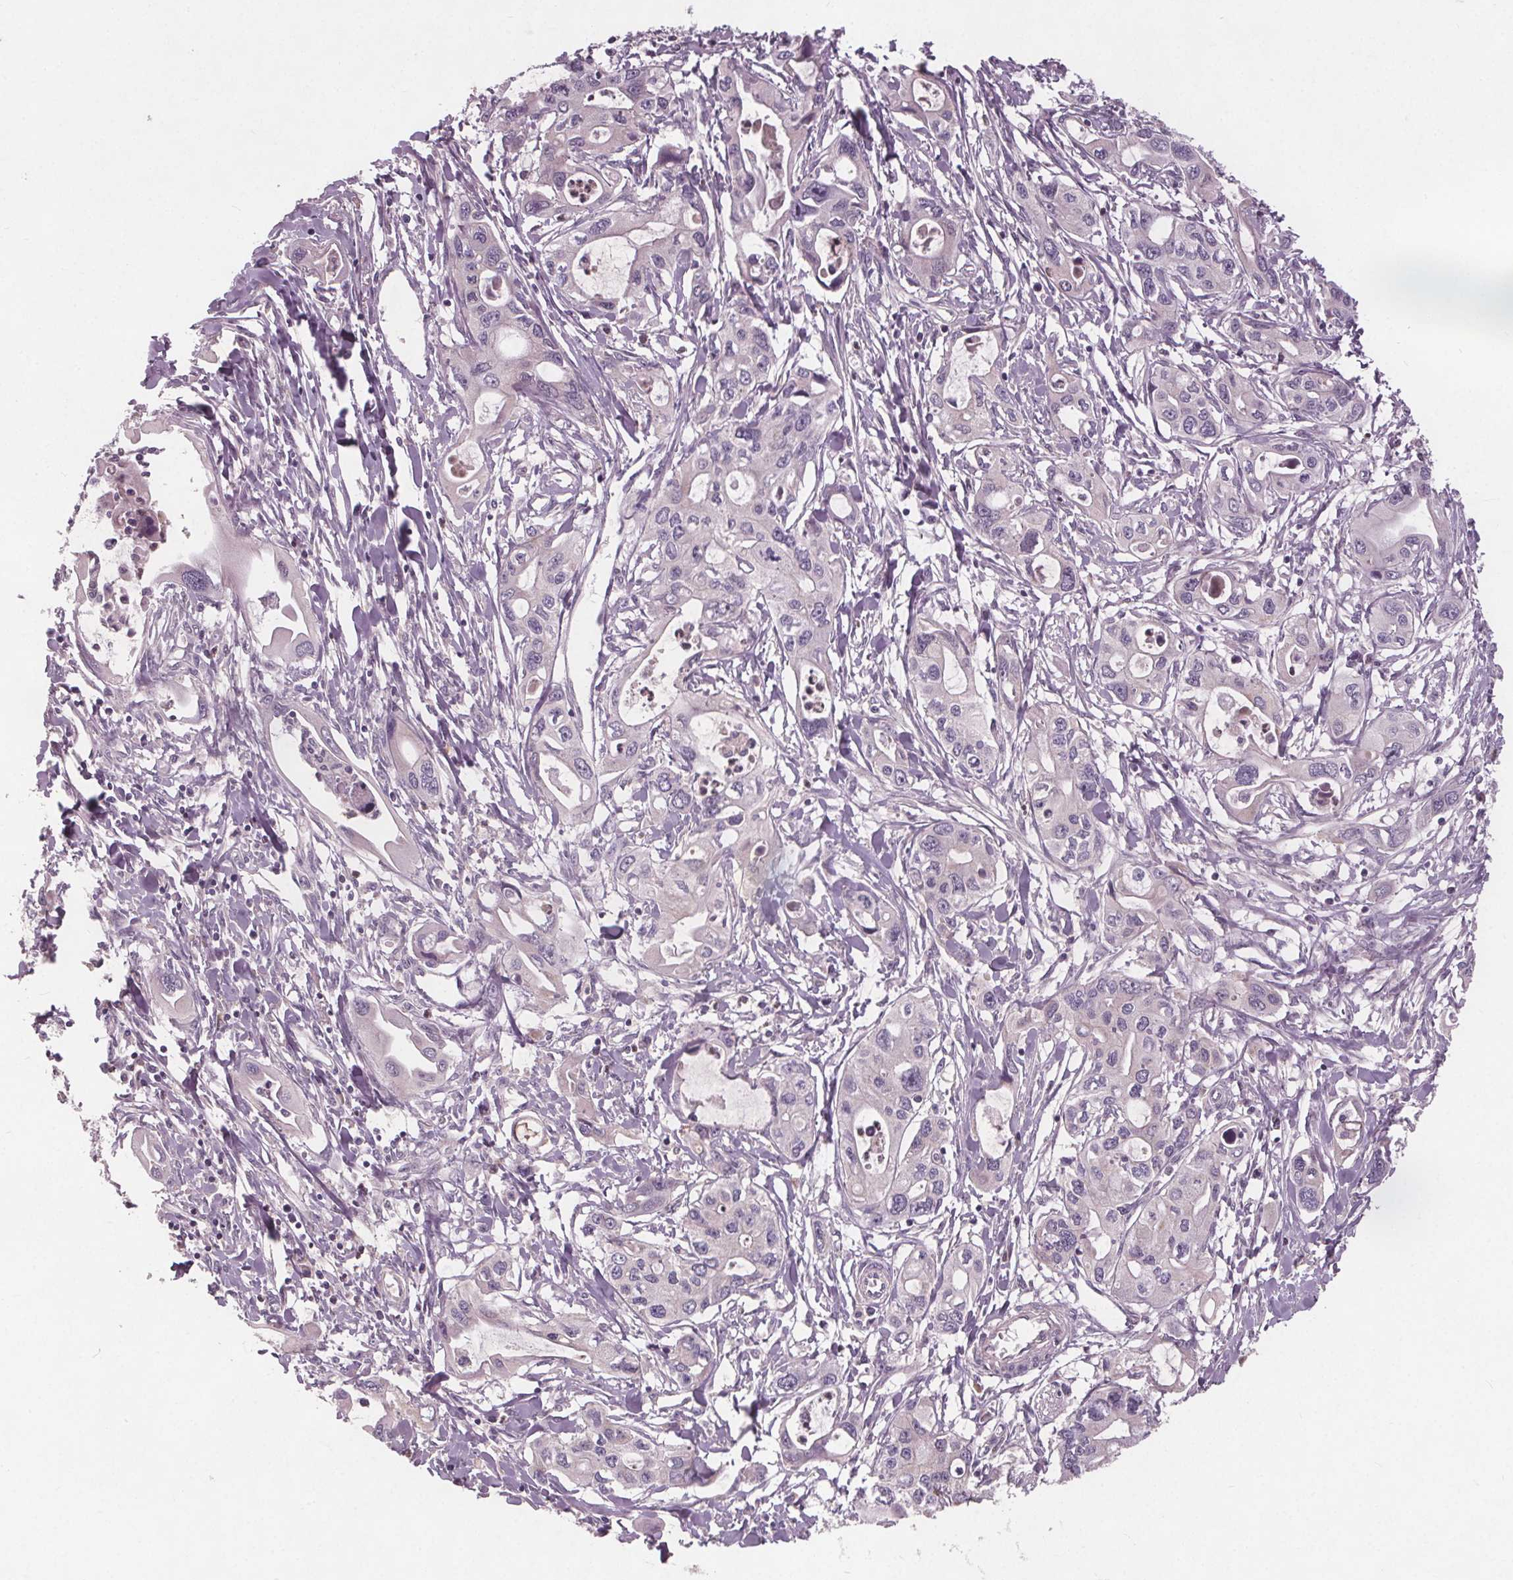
{"staining": {"intensity": "negative", "quantity": "none", "location": "none"}, "tissue": "pancreatic cancer", "cell_type": "Tumor cells", "image_type": "cancer", "snomed": [{"axis": "morphology", "description": "Adenocarcinoma, NOS"}, {"axis": "topography", "description": "Pancreas"}], "caption": "Immunohistochemical staining of pancreatic adenocarcinoma shows no significant staining in tumor cells. (Brightfield microscopy of DAB (3,3'-diaminobenzidine) immunohistochemistry at high magnification).", "gene": "PDGFD", "patient": {"sex": "male", "age": 60}}